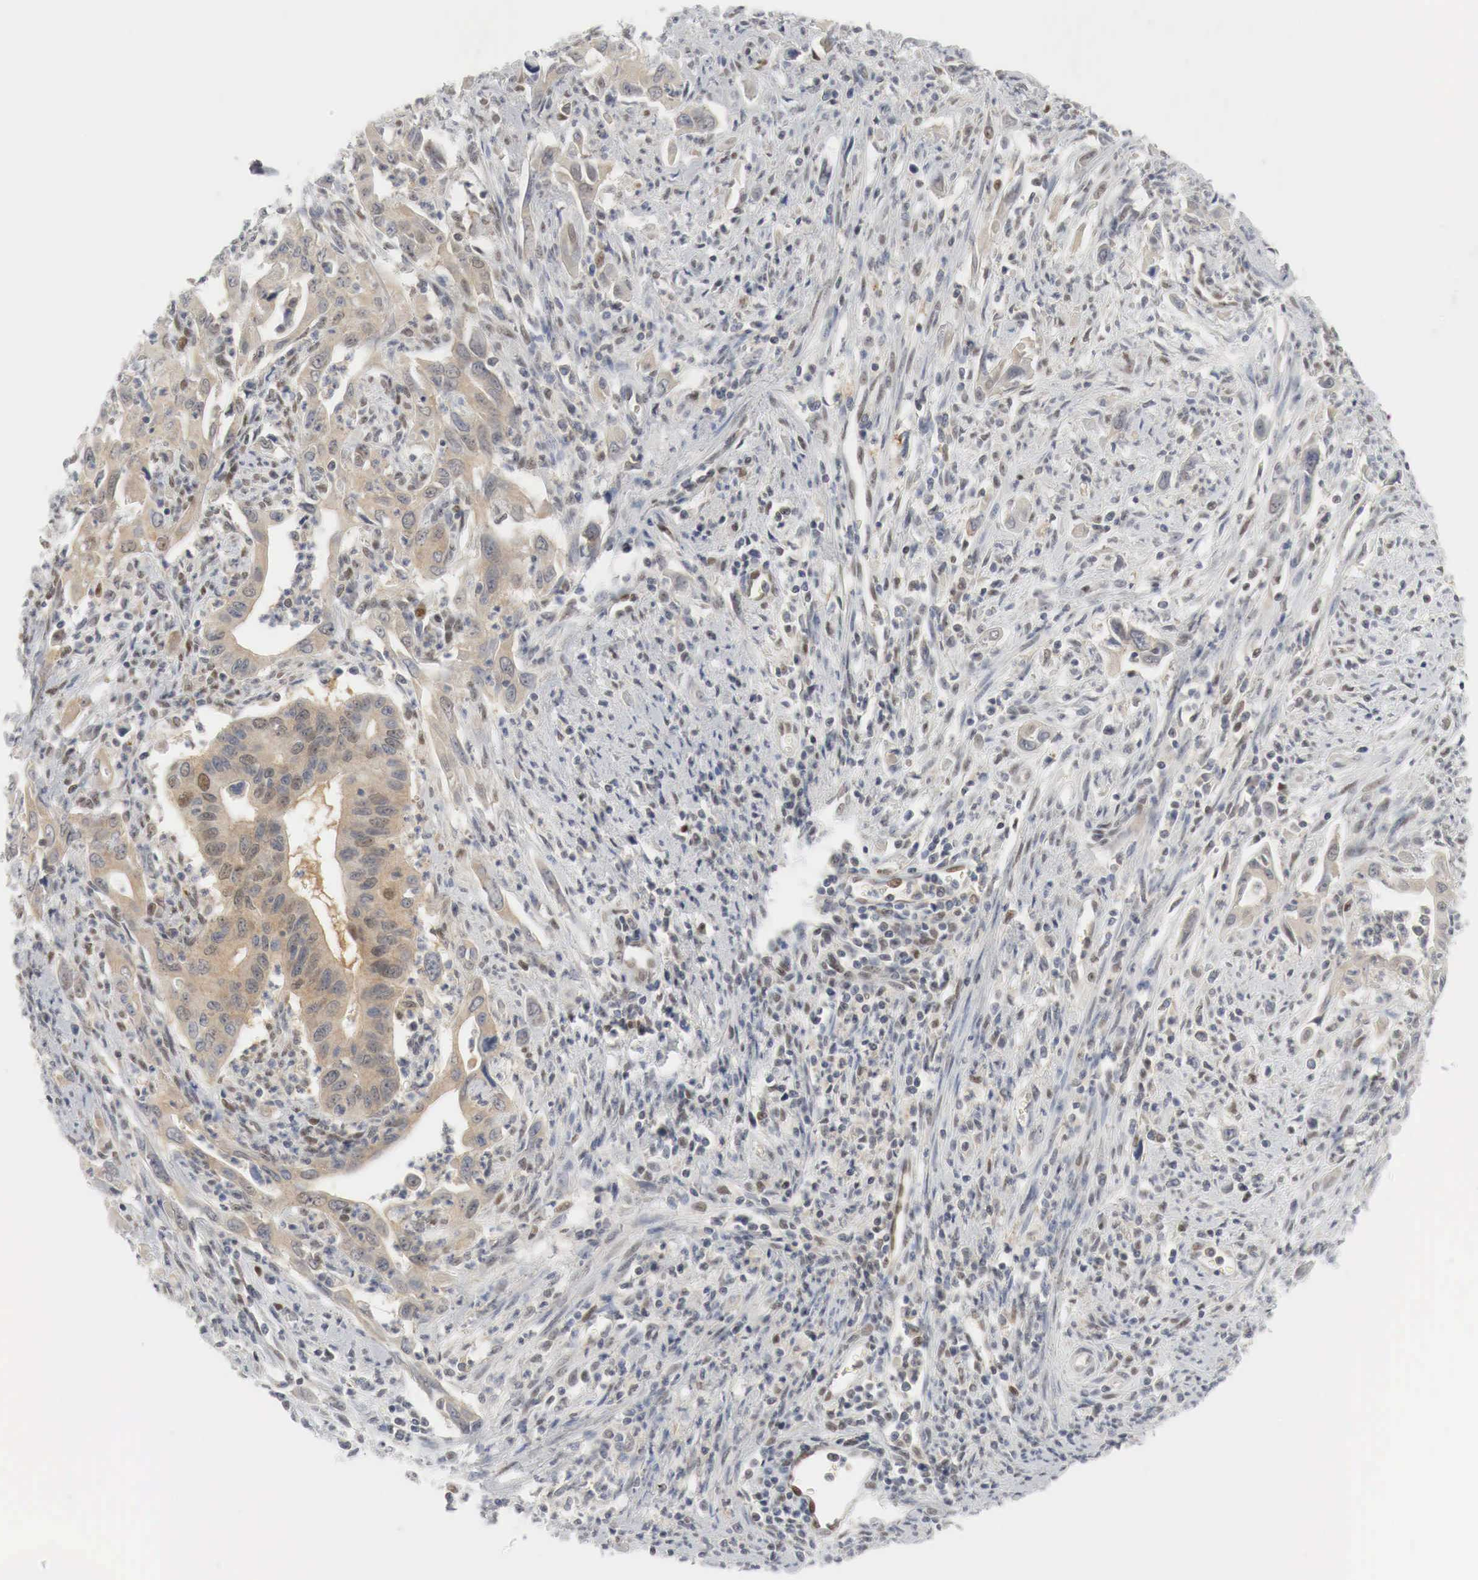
{"staining": {"intensity": "moderate", "quantity": "25%-75%", "location": "cytoplasmic/membranous,nuclear"}, "tissue": "cervical cancer", "cell_type": "Tumor cells", "image_type": "cancer", "snomed": [{"axis": "morphology", "description": "Normal tissue, NOS"}, {"axis": "morphology", "description": "Adenocarcinoma, NOS"}, {"axis": "topography", "description": "Cervix"}], "caption": "Immunohistochemical staining of adenocarcinoma (cervical) shows medium levels of moderate cytoplasmic/membranous and nuclear positivity in about 25%-75% of tumor cells.", "gene": "MYC", "patient": {"sex": "female", "age": 34}}